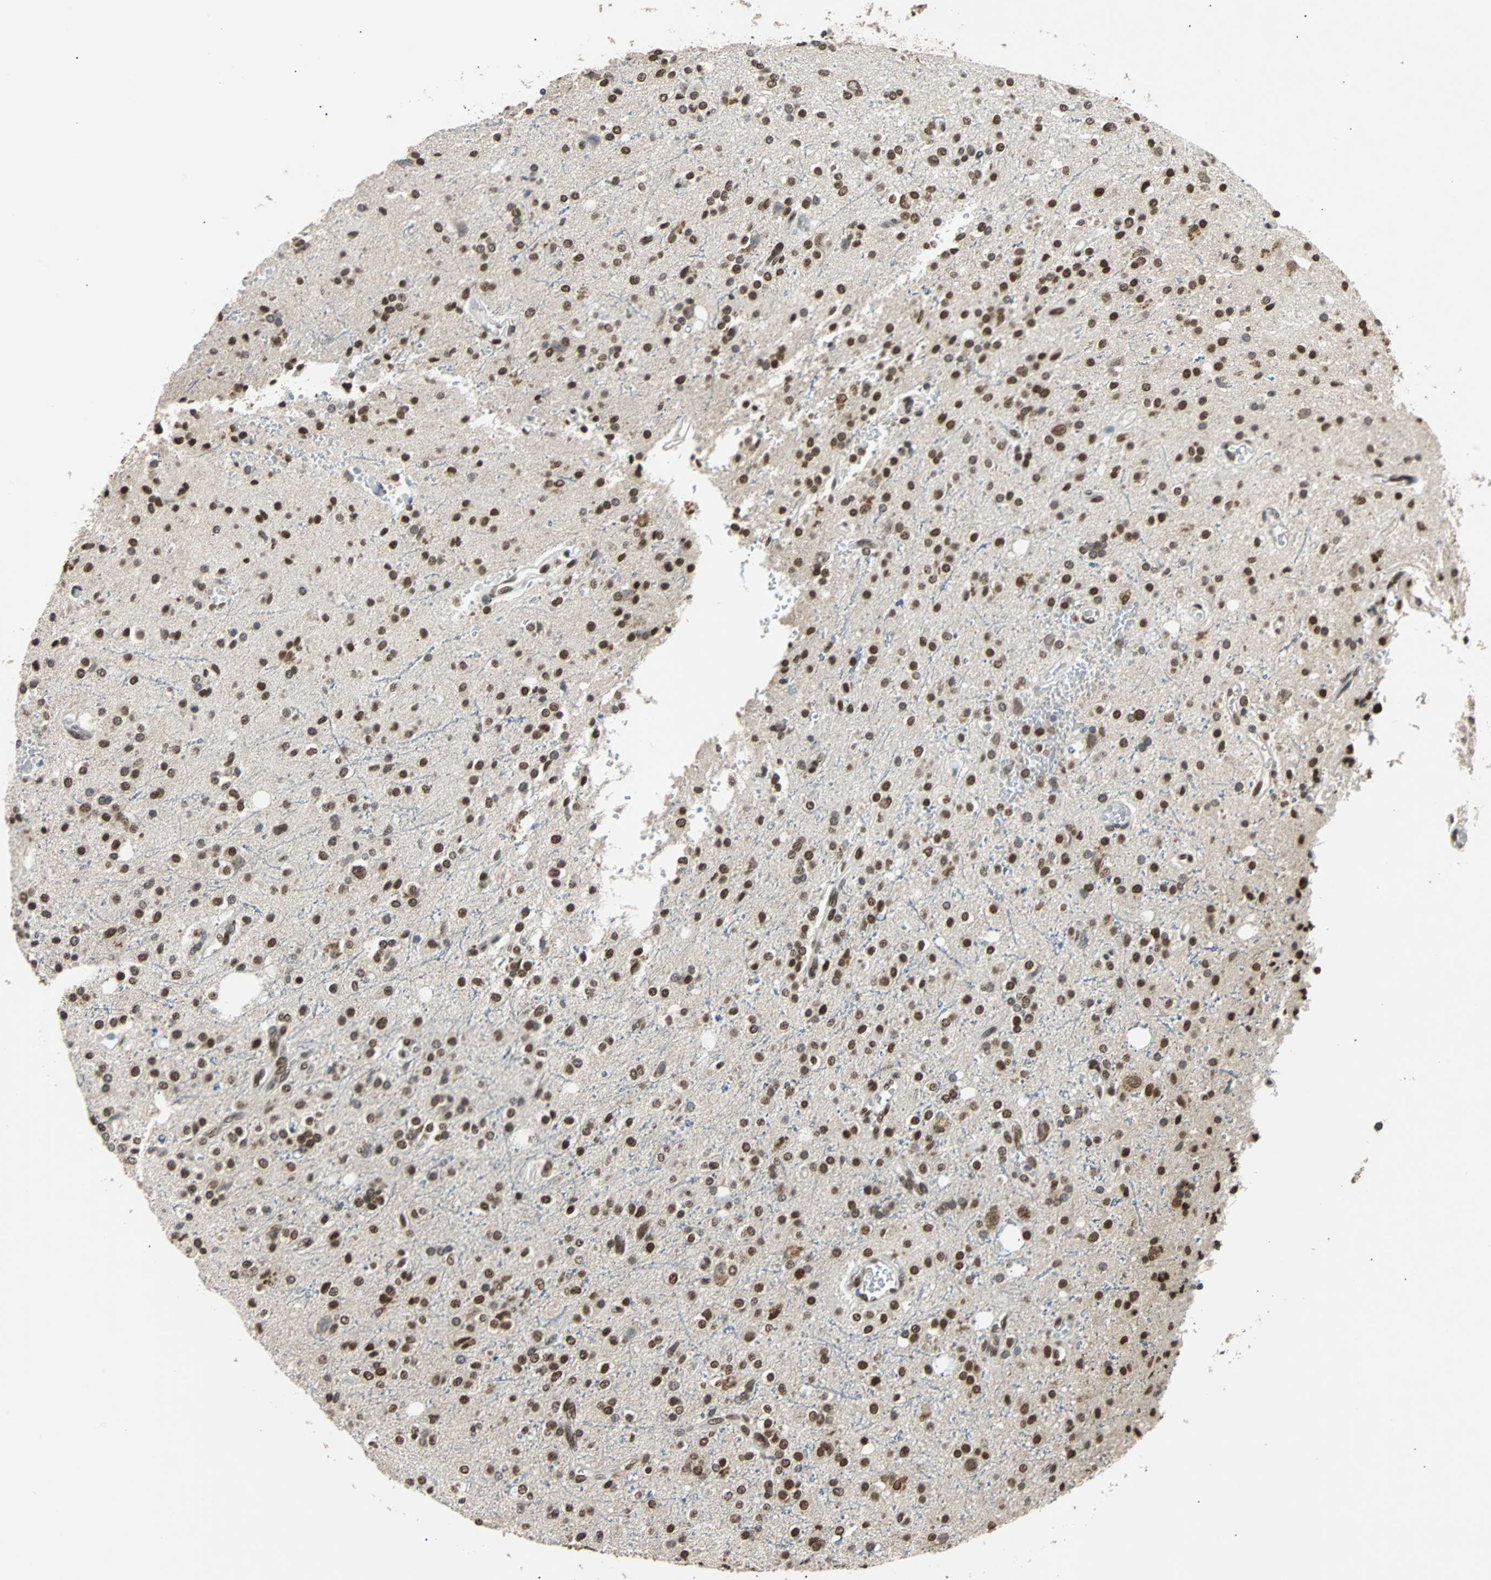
{"staining": {"intensity": "strong", "quantity": ">75%", "location": "nuclear"}, "tissue": "glioma", "cell_type": "Tumor cells", "image_type": "cancer", "snomed": [{"axis": "morphology", "description": "Glioma, malignant, High grade"}, {"axis": "topography", "description": "Brain"}], "caption": "Brown immunohistochemical staining in high-grade glioma (malignant) shows strong nuclear staining in about >75% of tumor cells.", "gene": "PHC1", "patient": {"sex": "male", "age": 47}}